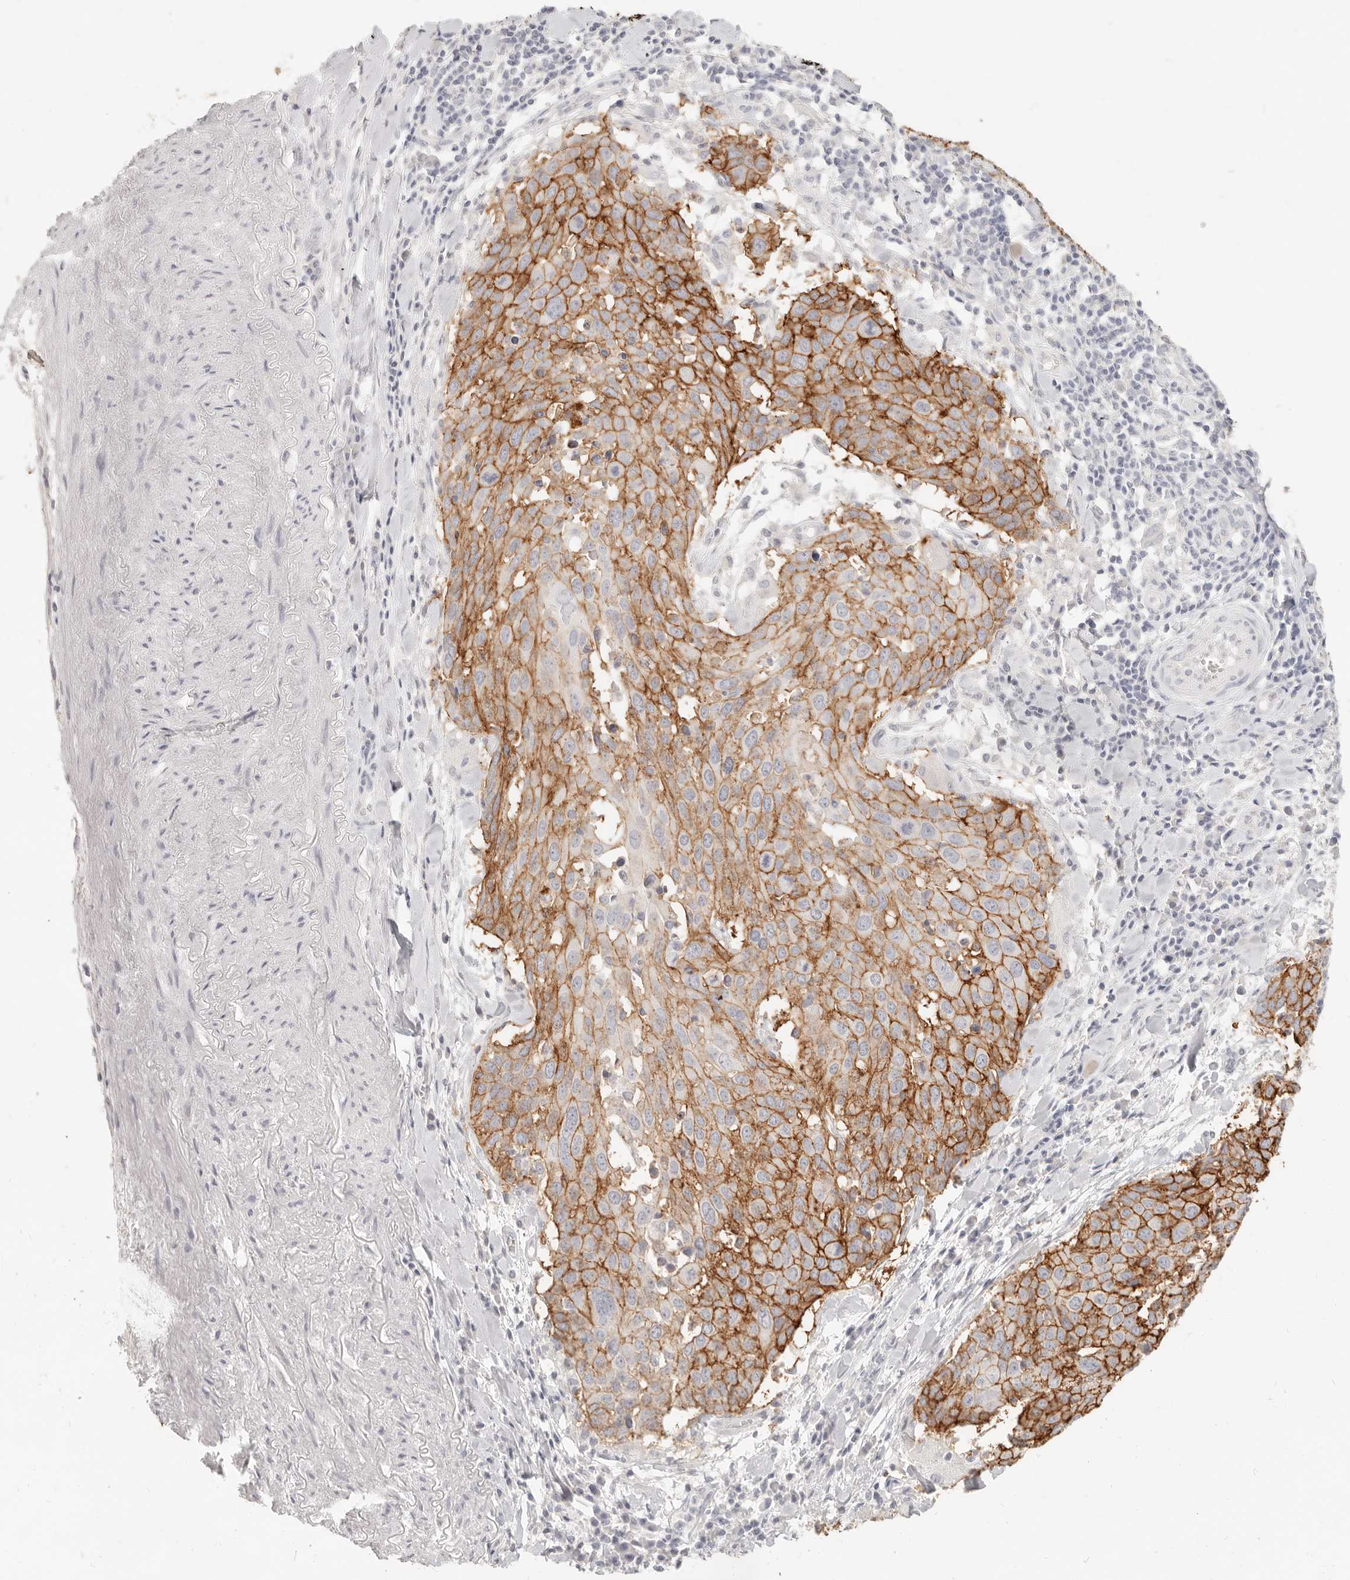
{"staining": {"intensity": "strong", "quantity": ">75%", "location": "cytoplasmic/membranous"}, "tissue": "lung cancer", "cell_type": "Tumor cells", "image_type": "cancer", "snomed": [{"axis": "morphology", "description": "Squamous cell carcinoma, NOS"}, {"axis": "topography", "description": "Lung"}], "caption": "About >75% of tumor cells in human squamous cell carcinoma (lung) display strong cytoplasmic/membranous protein positivity as visualized by brown immunohistochemical staining.", "gene": "EPCAM", "patient": {"sex": "male", "age": 65}}